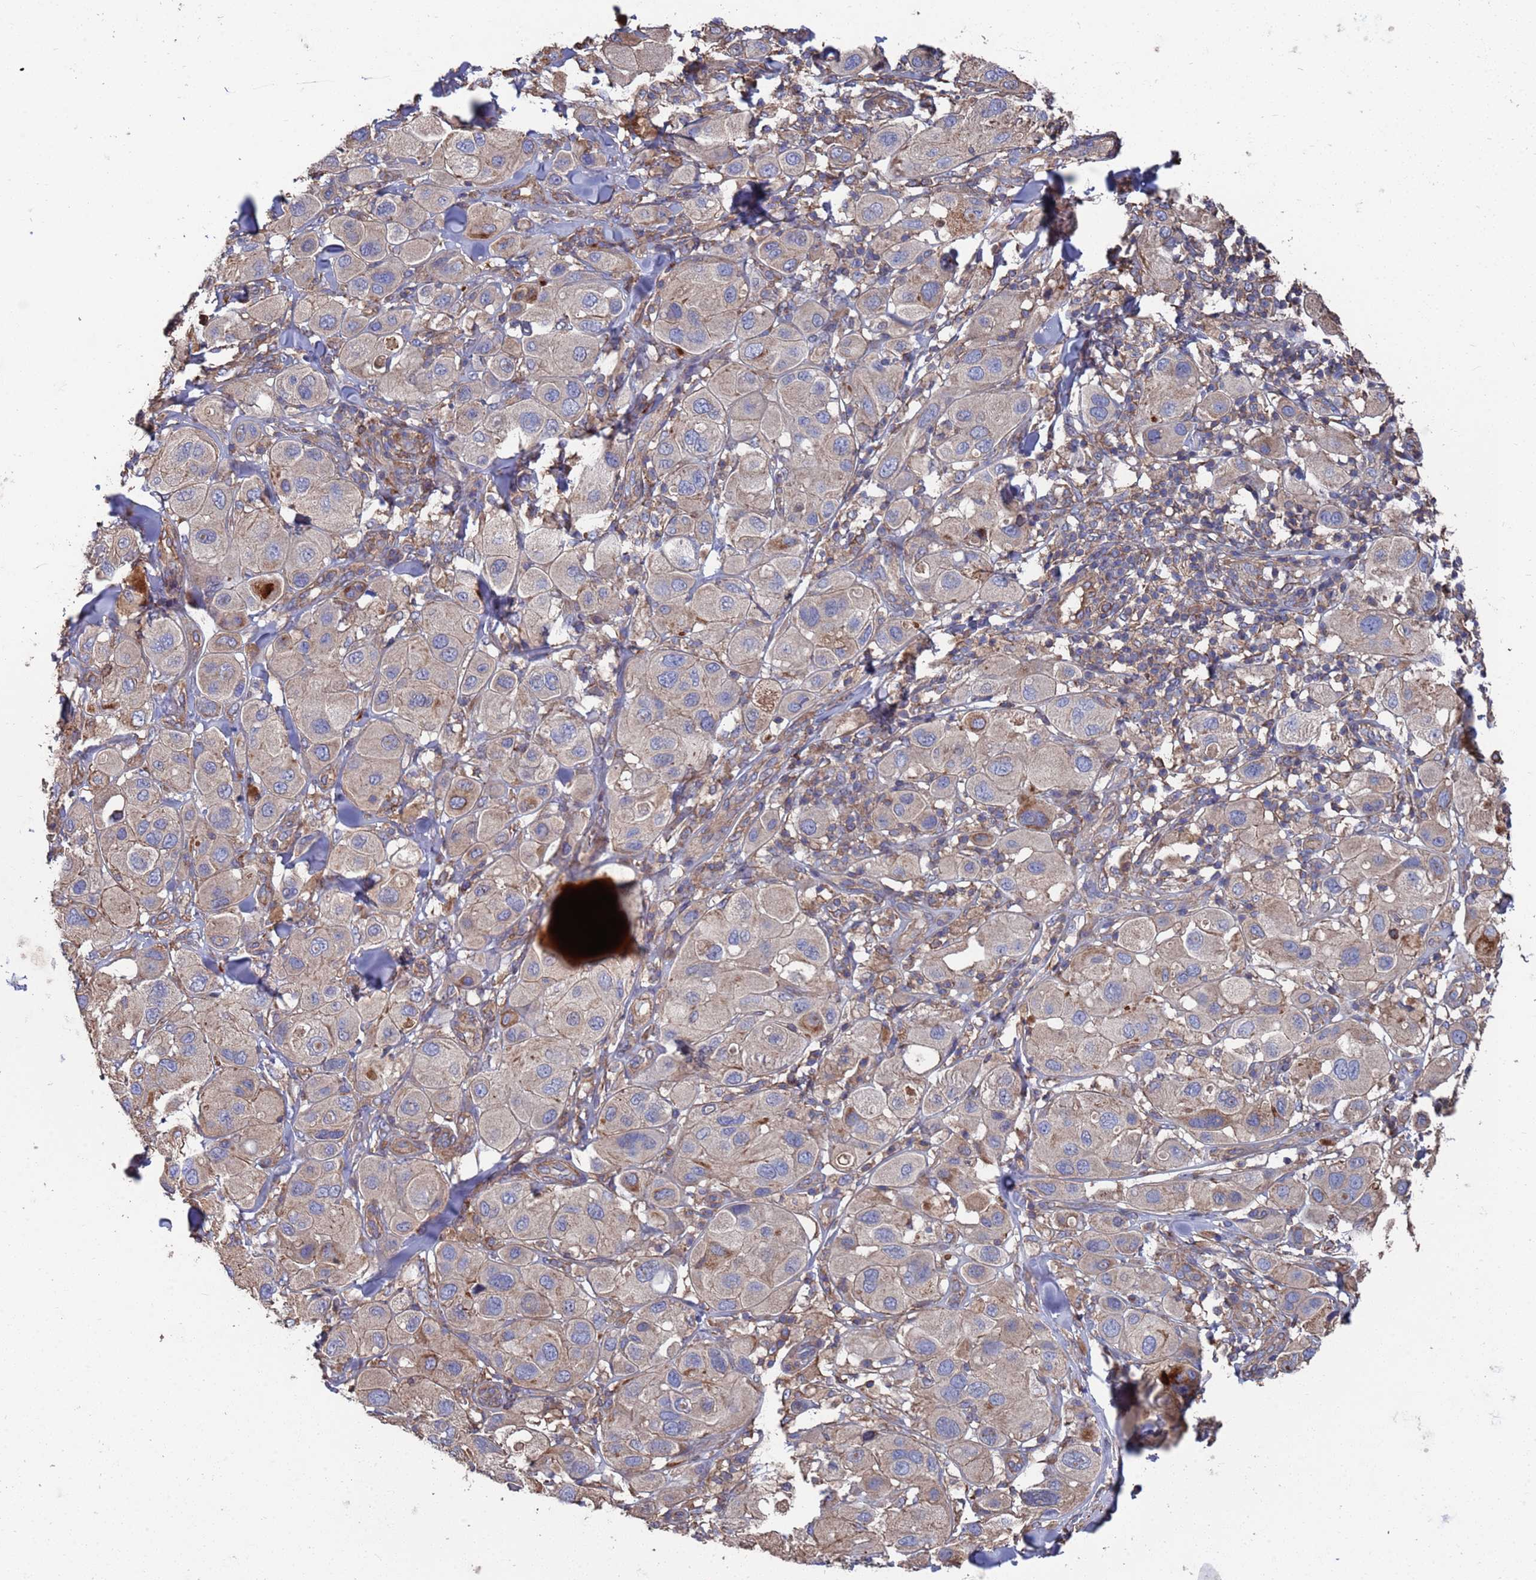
{"staining": {"intensity": "negative", "quantity": "none", "location": "none"}, "tissue": "melanoma", "cell_type": "Tumor cells", "image_type": "cancer", "snomed": [{"axis": "morphology", "description": "Malignant melanoma, Metastatic site"}, {"axis": "topography", "description": "Skin"}], "caption": "A photomicrograph of melanoma stained for a protein exhibits no brown staining in tumor cells.", "gene": "PYCR1", "patient": {"sex": "male", "age": 41}}